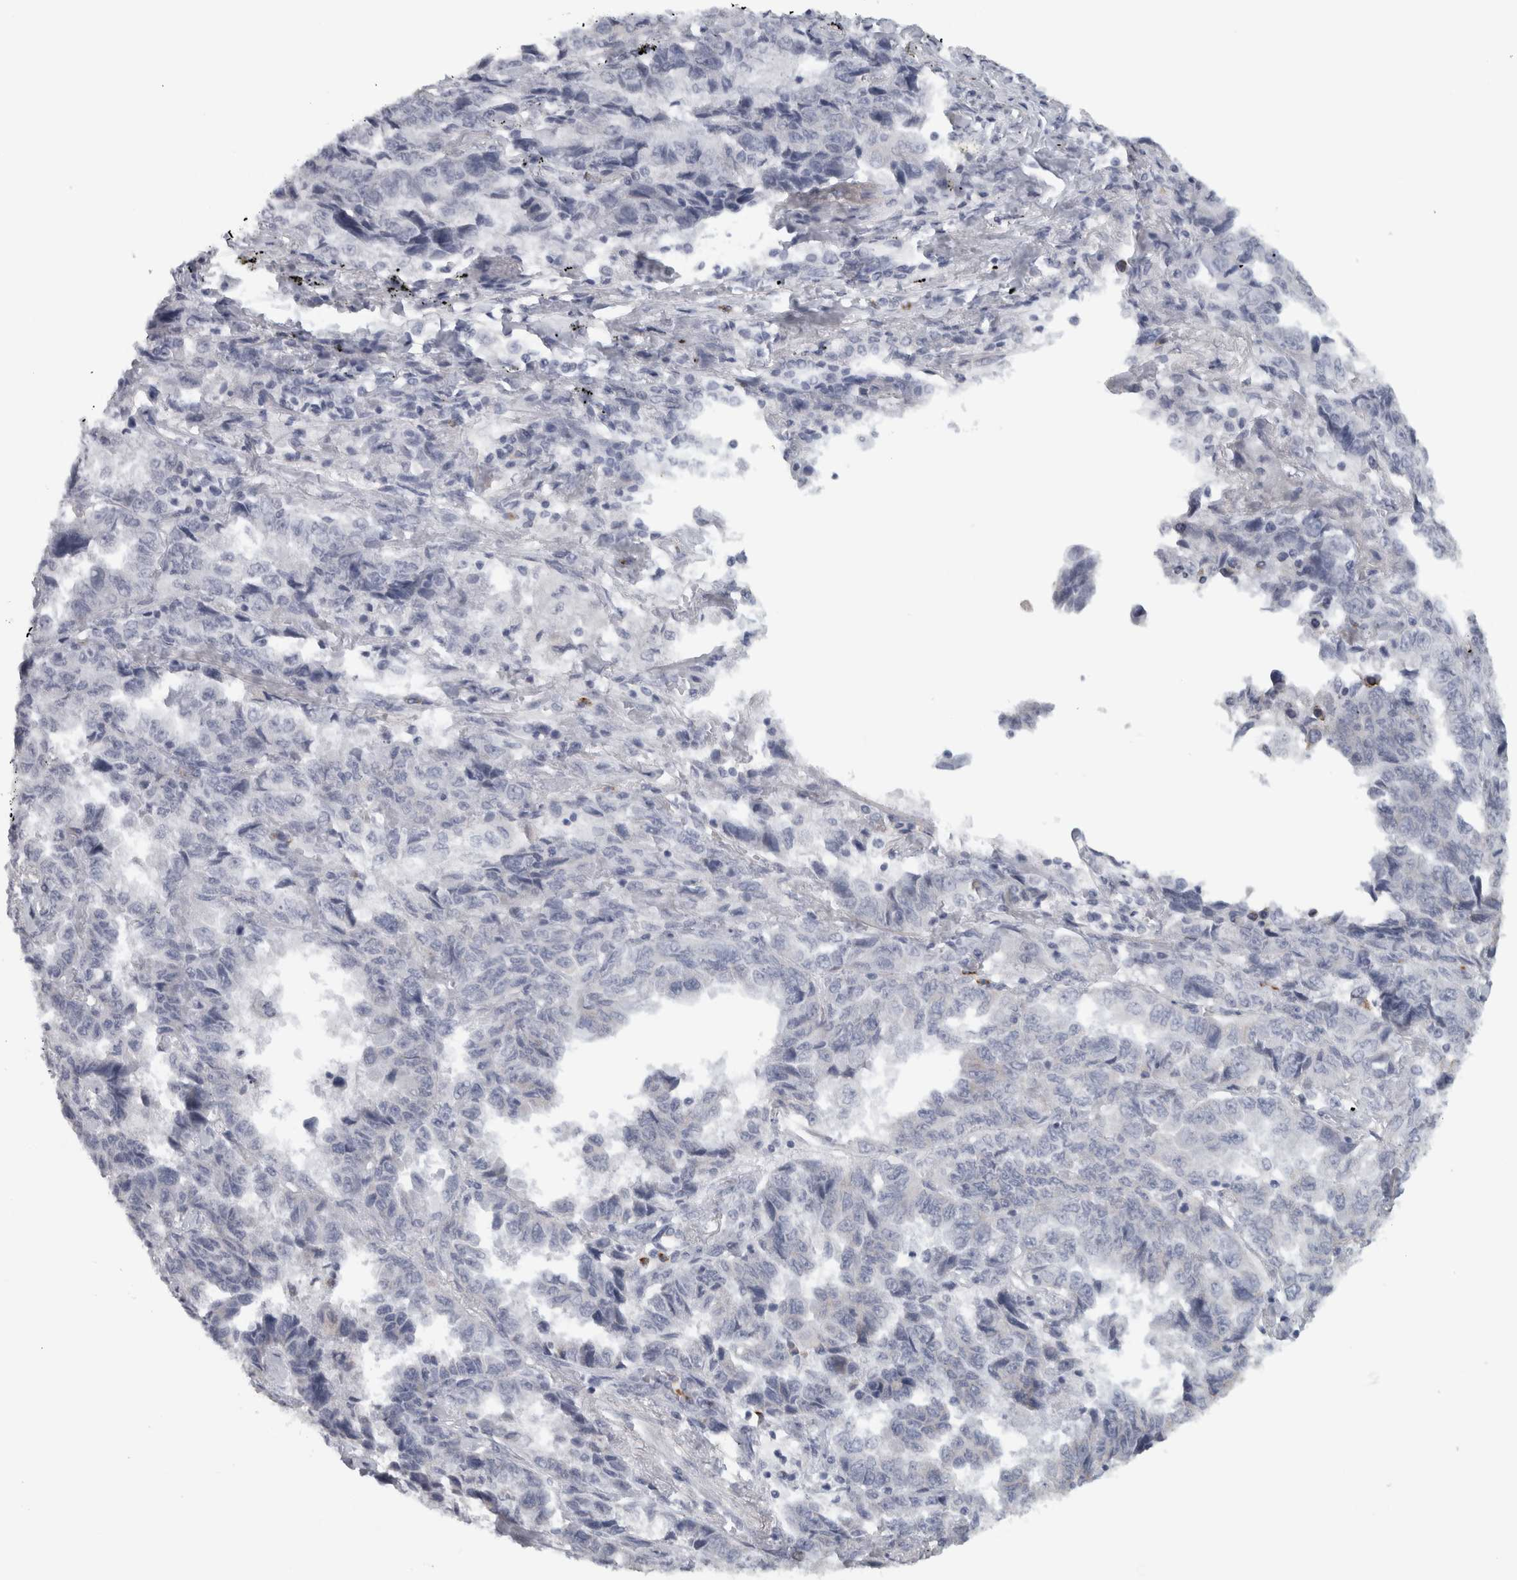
{"staining": {"intensity": "negative", "quantity": "none", "location": "none"}, "tissue": "lung cancer", "cell_type": "Tumor cells", "image_type": "cancer", "snomed": [{"axis": "morphology", "description": "Adenocarcinoma, NOS"}, {"axis": "topography", "description": "Lung"}], "caption": "Immunohistochemical staining of human lung adenocarcinoma exhibits no significant staining in tumor cells. Brightfield microscopy of immunohistochemistry stained with DAB (brown) and hematoxylin (blue), captured at high magnification.", "gene": "PTPRN2", "patient": {"sex": "female", "age": 51}}